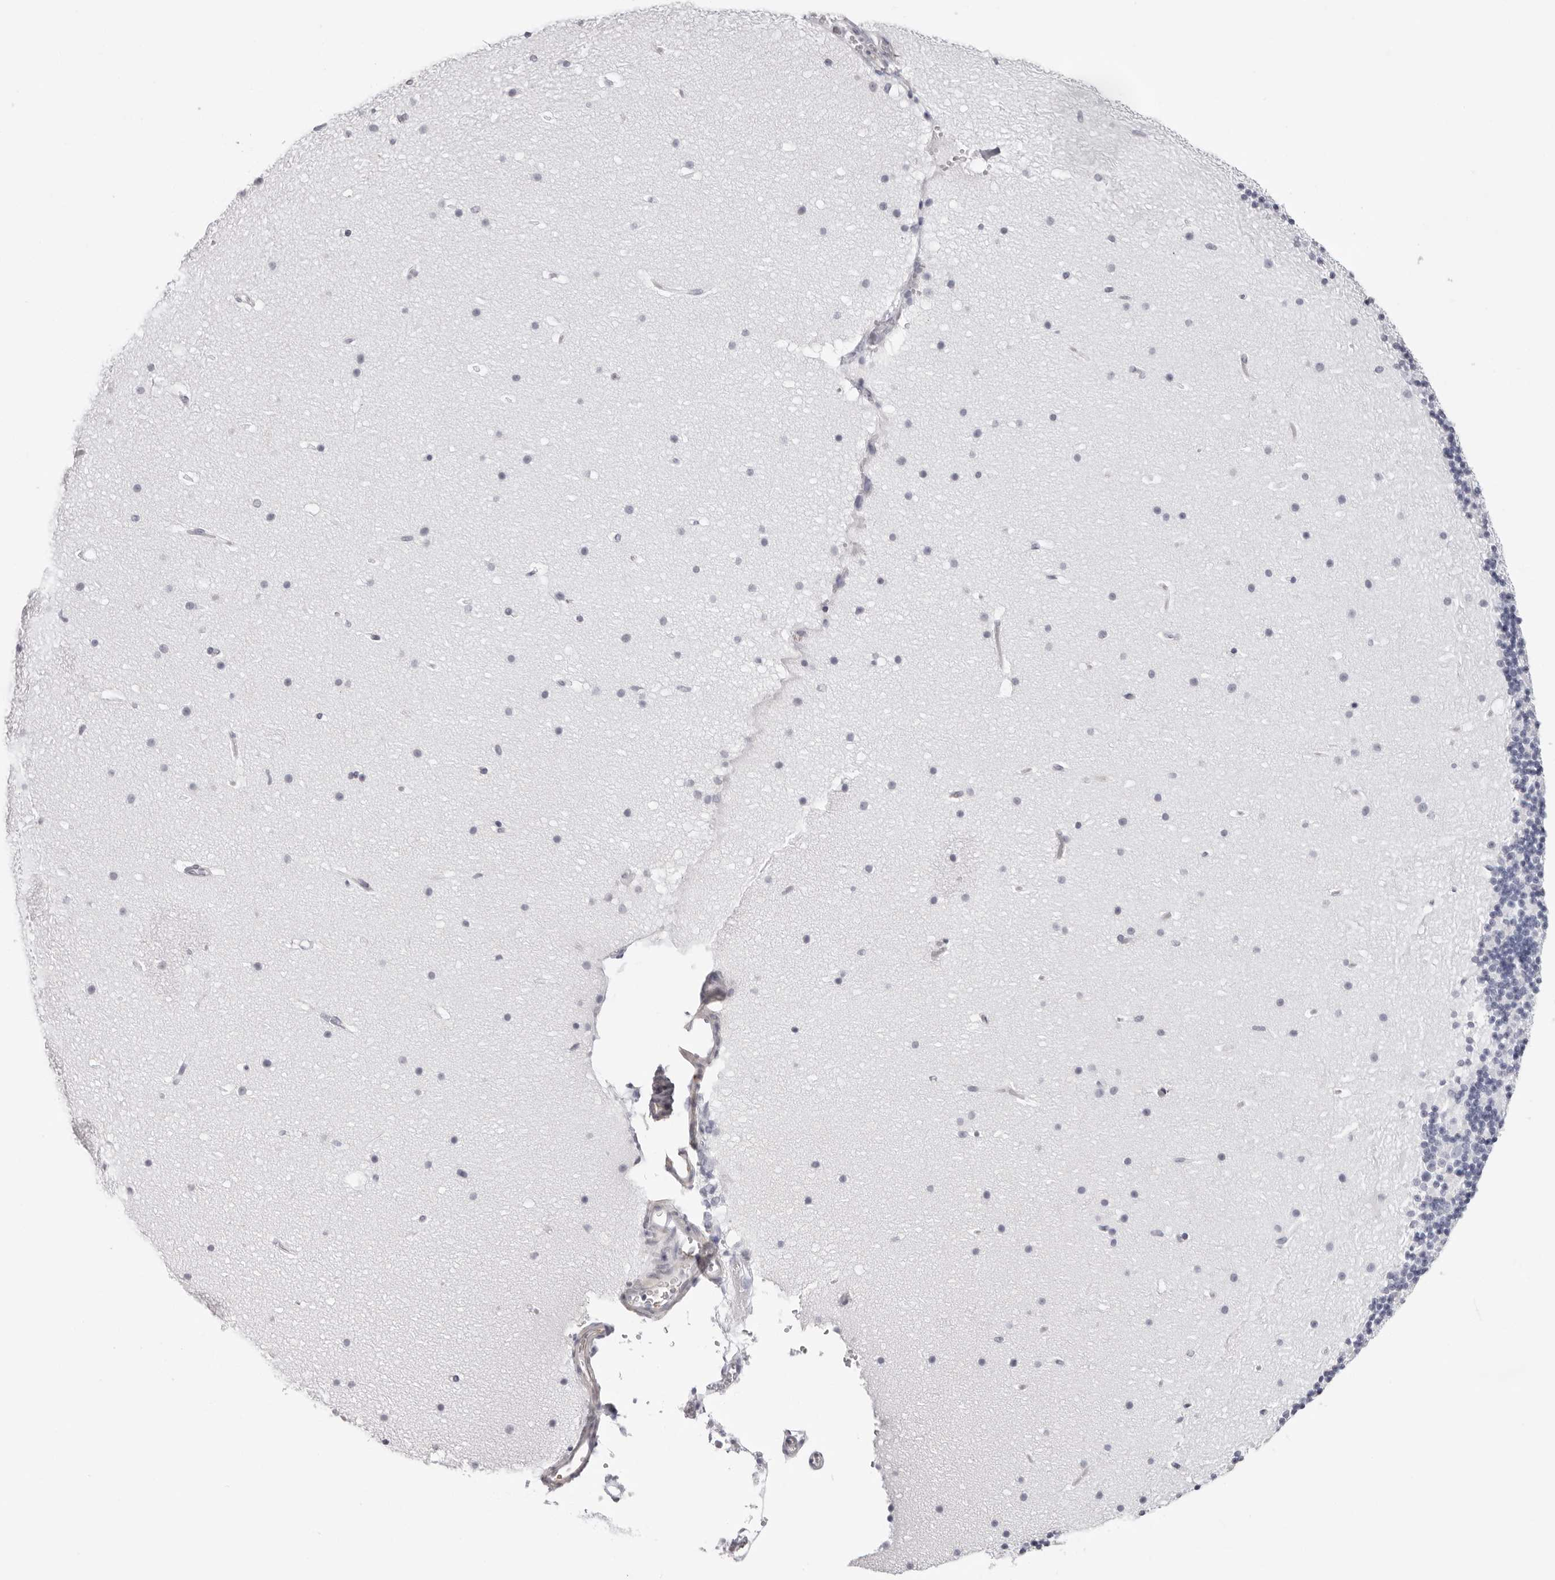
{"staining": {"intensity": "negative", "quantity": "none", "location": "none"}, "tissue": "cerebellum", "cell_type": "Cells in granular layer", "image_type": "normal", "snomed": [{"axis": "morphology", "description": "Normal tissue, NOS"}, {"axis": "topography", "description": "Cerebellum"}], "caption": "This is an immunohistochemistry image of benign cerebellum. There is no staining in cells in granular layer.", "gene": "INSL3", "patient": {"sex": "male", "age": 57}}